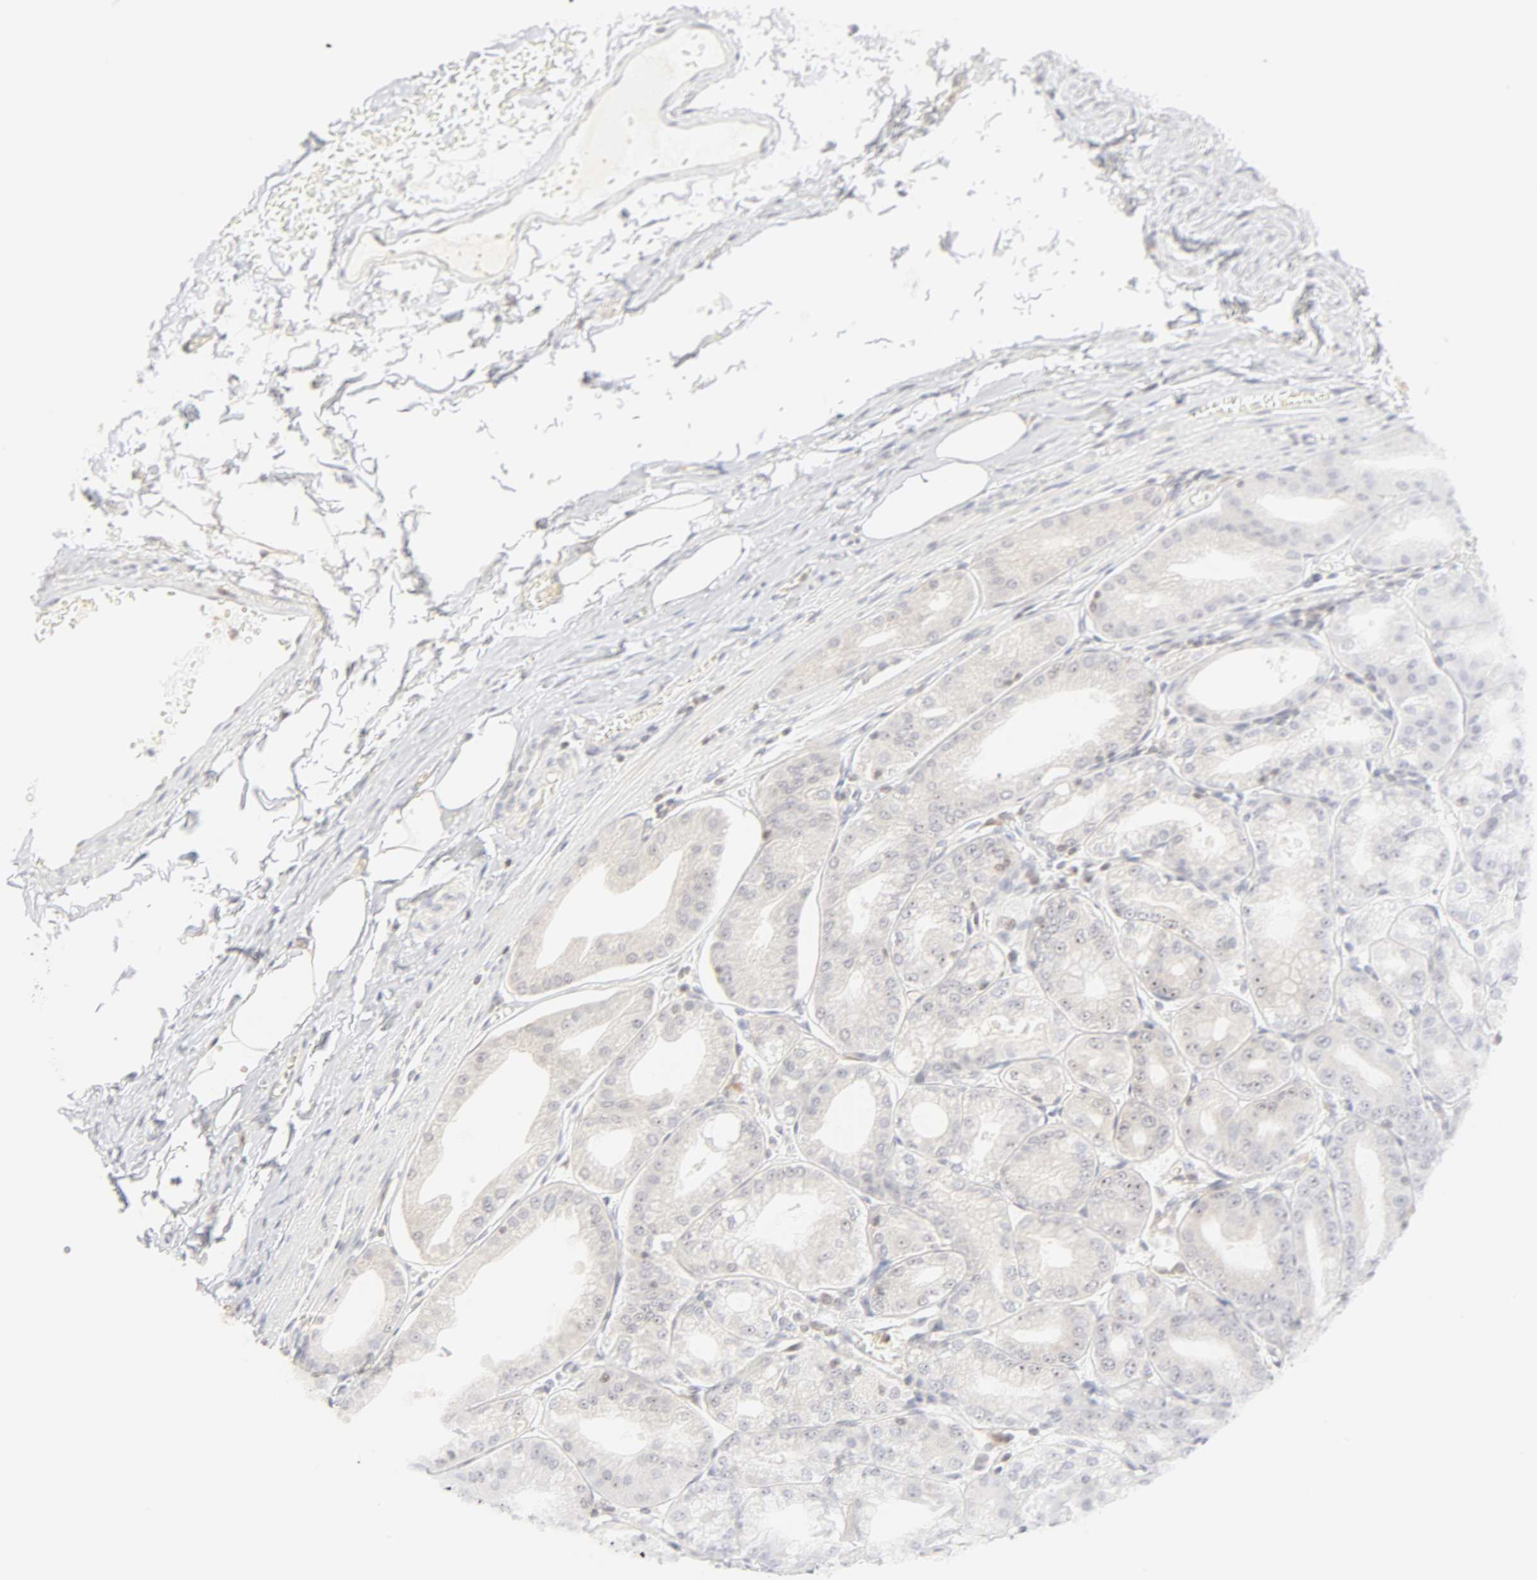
{"staining": {"intensity": "negative", "quantity": "none", "location": "none"}, "tissue": "stomach", "cell_type": "Glandular cells", "image_type": "normal", "snomed": [{"axis": "morphology", "description": "Normal tissue, NOS"}, {"axis": "topography", "description": "Stomach, lower"}], "caption": "Immunohistochemical staining of unremarkable human stomach demonstrates no significant positivity in glandular cells. (Immunohistochemistry (ihc), brightfield microscopy, high magnification).", "gene": "KIF2A", "patient": {"sex": "male", "age": 71}}